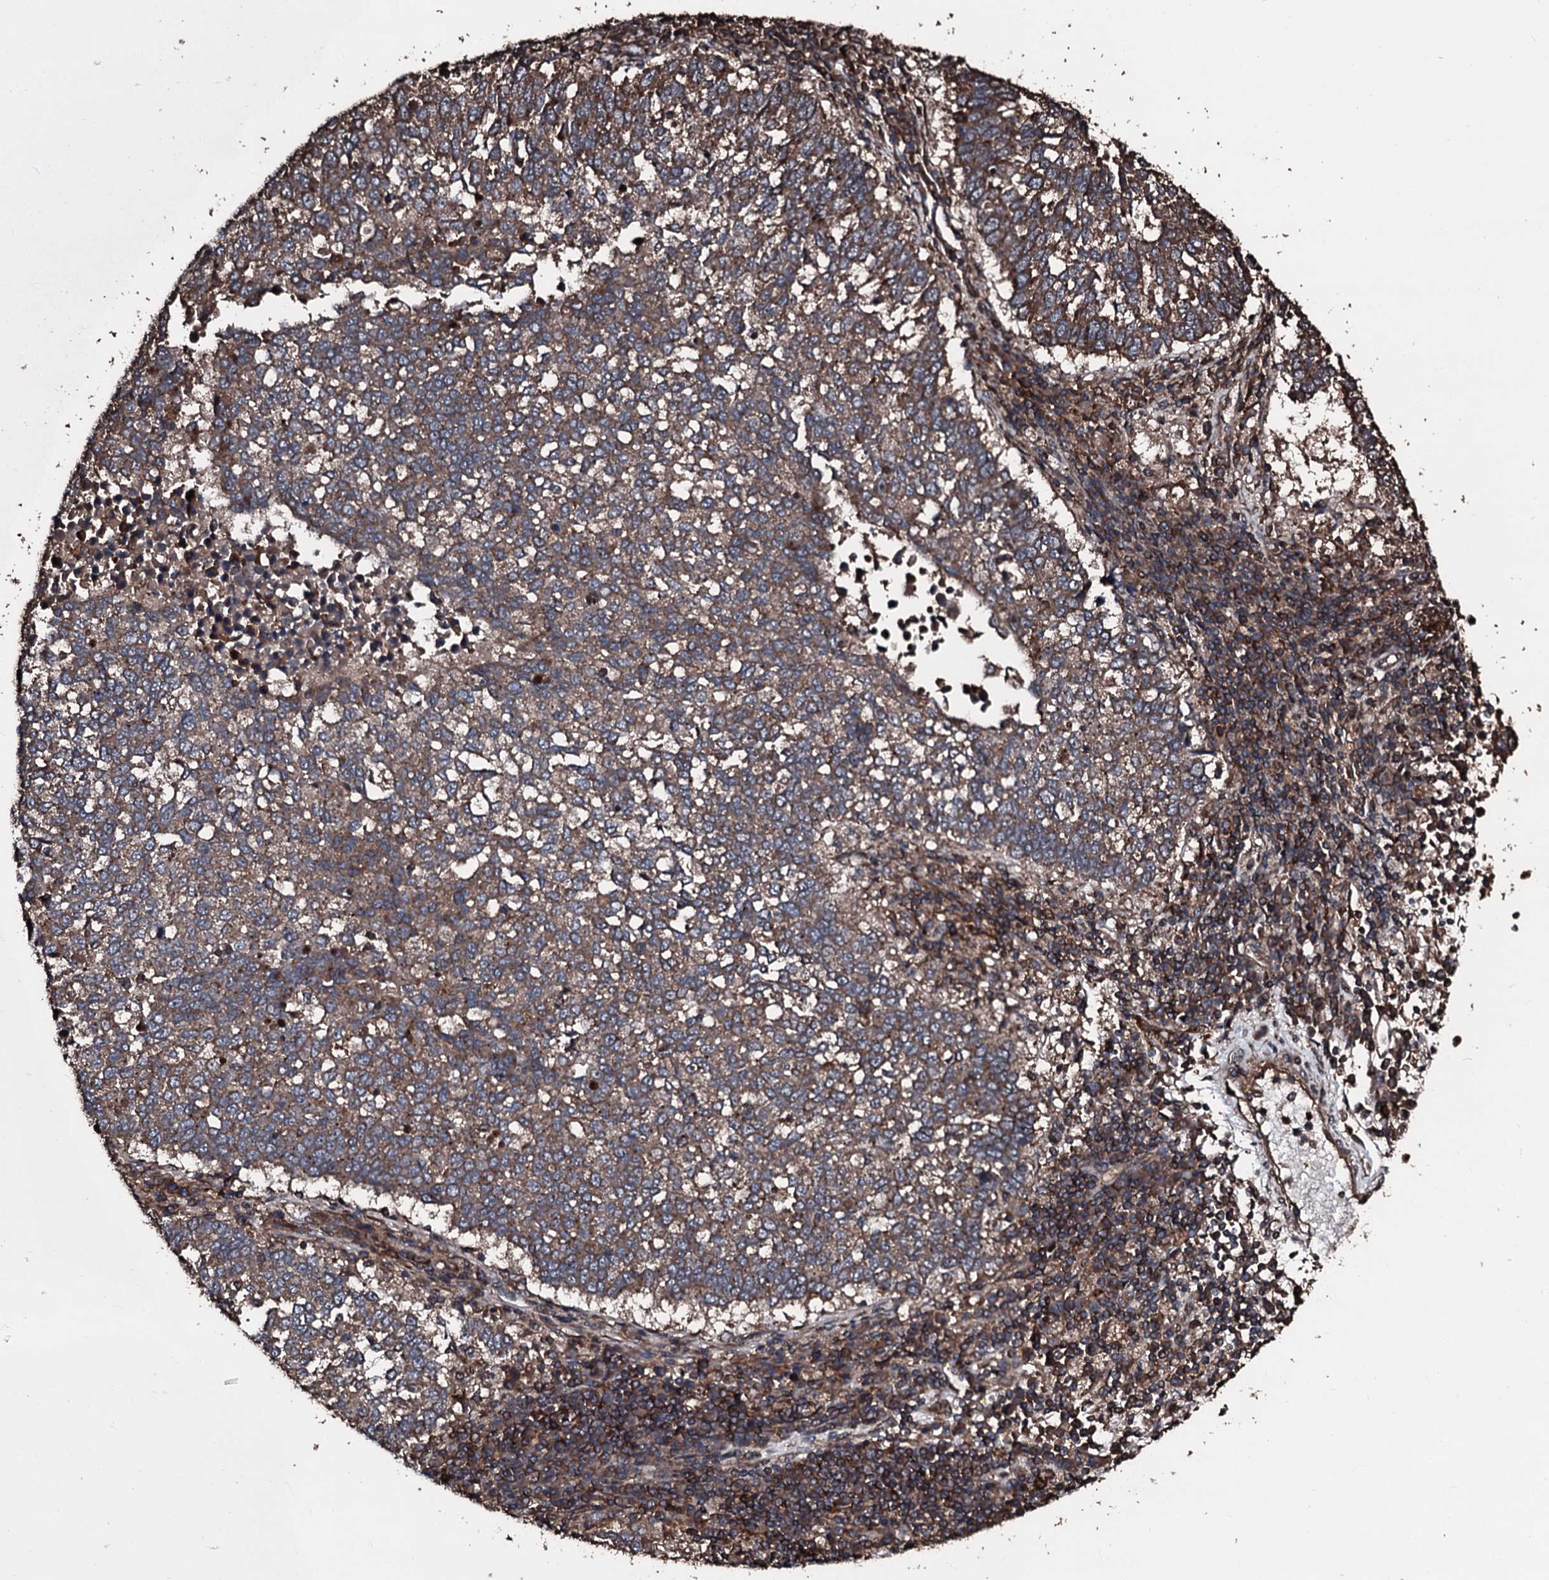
{"staining": {"intensity": "moderate", "quantity": ">75%", "location": "cytoplasmic/membranous"}, "tissue": "lung cancer", "cell_type": "Tumor cells", "image_type": "cancer", "snomed": [{"axis": "morphology", "description": "Squamous cell carcinoma, NOS"}, {"axis": "topography", "description": "Lung"}], "caption": "Moderate cytoplasmic/membranous expression is seen in approximately >75% of tumor cells in squamous cell carcinoma (lung).", "gene": "KIF18A", "patient": {"sex": "male", "age": 73}}